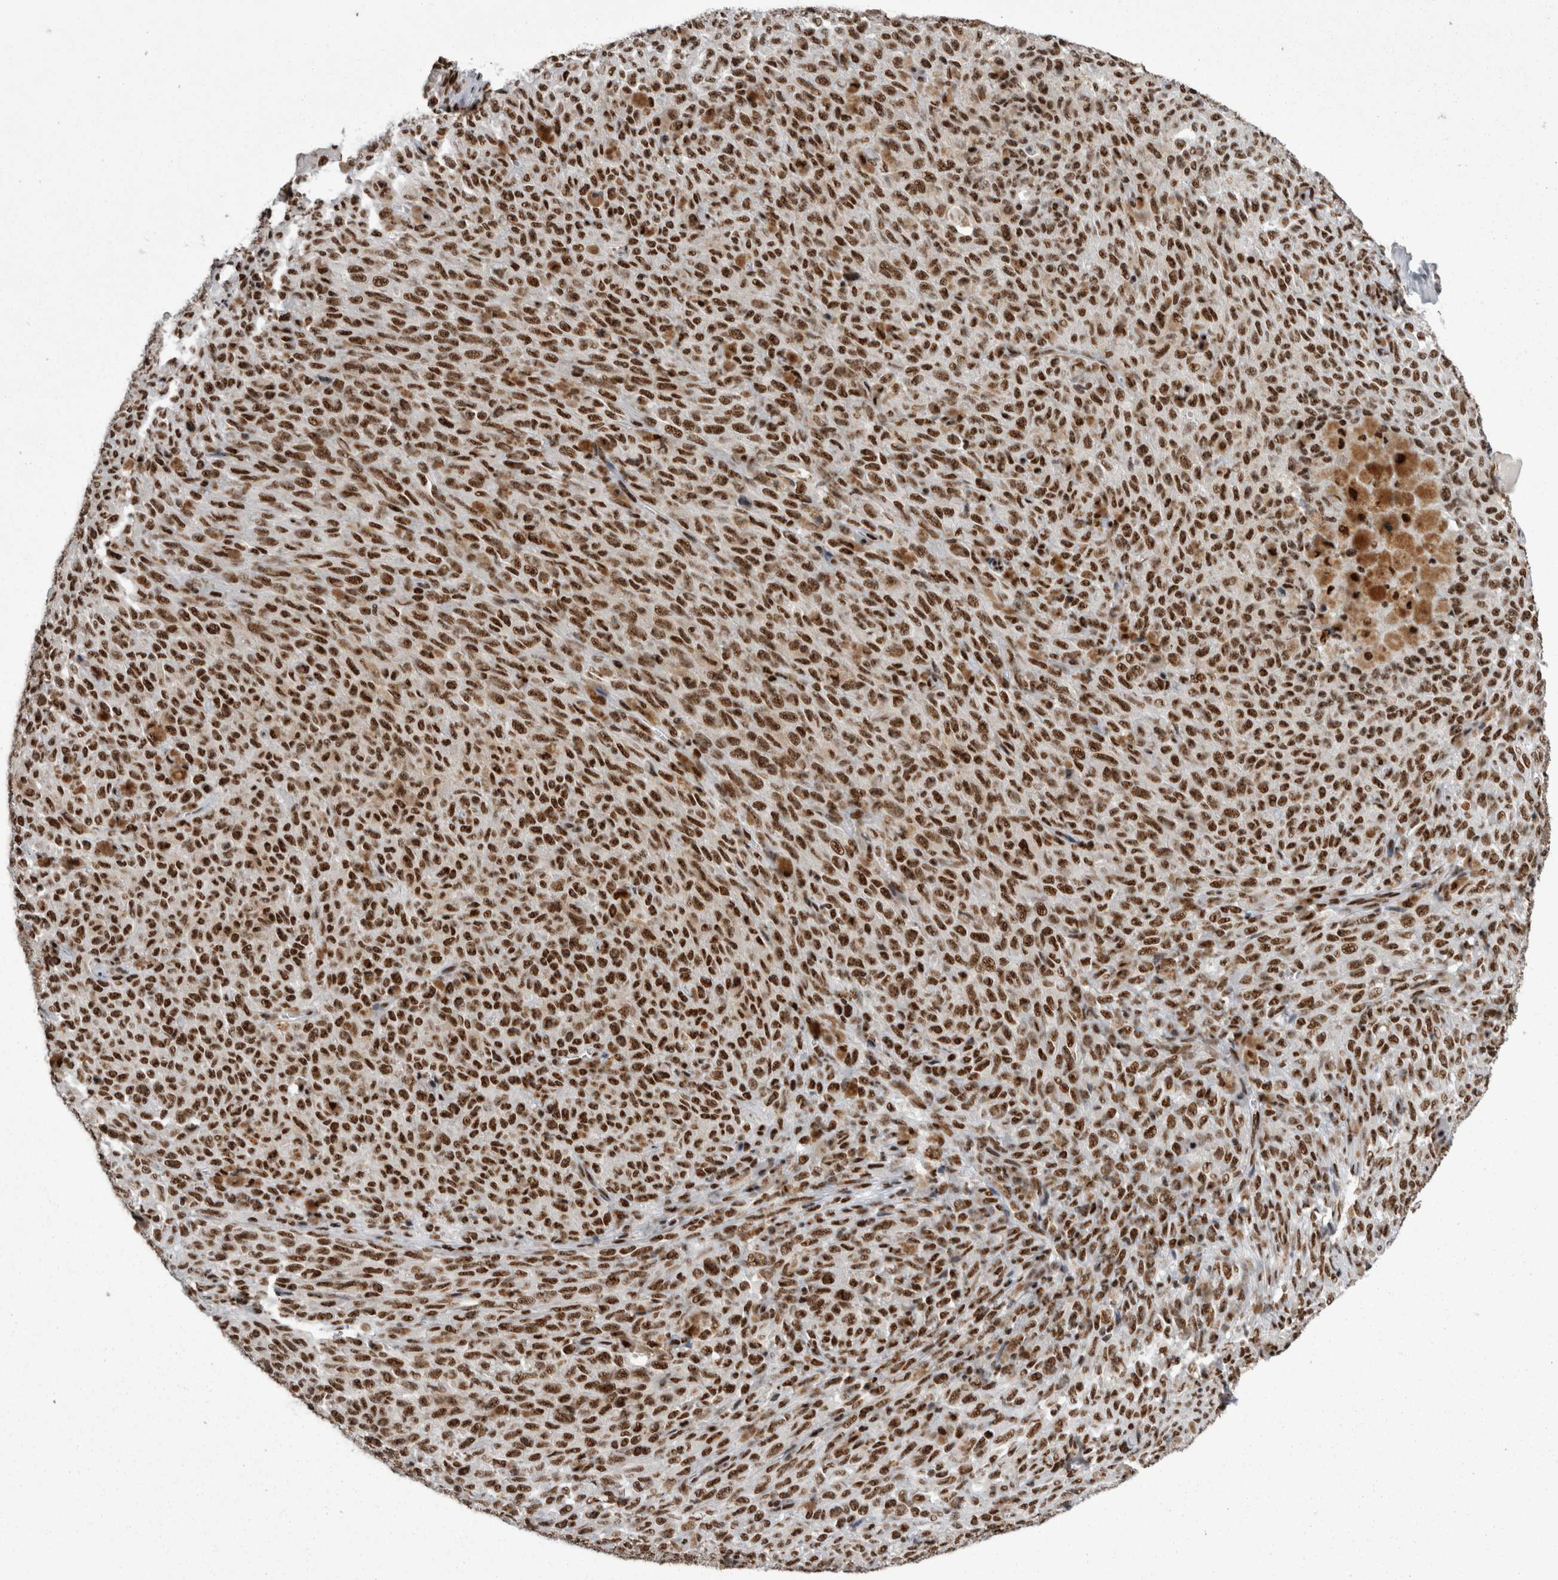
{"staining": {"intensity": "strong", "quantity": ">75%", "location": "nuclear"}, "tissue": "melanoma", "cell_type": "Tumor cells", "image_type": "cancer", "snomed": [{"axis": "morphology", "description": "Malignant melanoma, NOS"}, {"axis": "topography", "description": "Skin"}], "caption": "Malignant melanoma stained for a protein reveals strong nuclear positivity in tumor cells. The staining was performed using DAB (3,3'-diaminobenzidine) to visualize the protein expression in brown, while the nuclei were stained in blue with hematoxylin (Magnification: 20x).", "gene": "SNRNP40", "patient": {"sex": "female", "age": 82}}